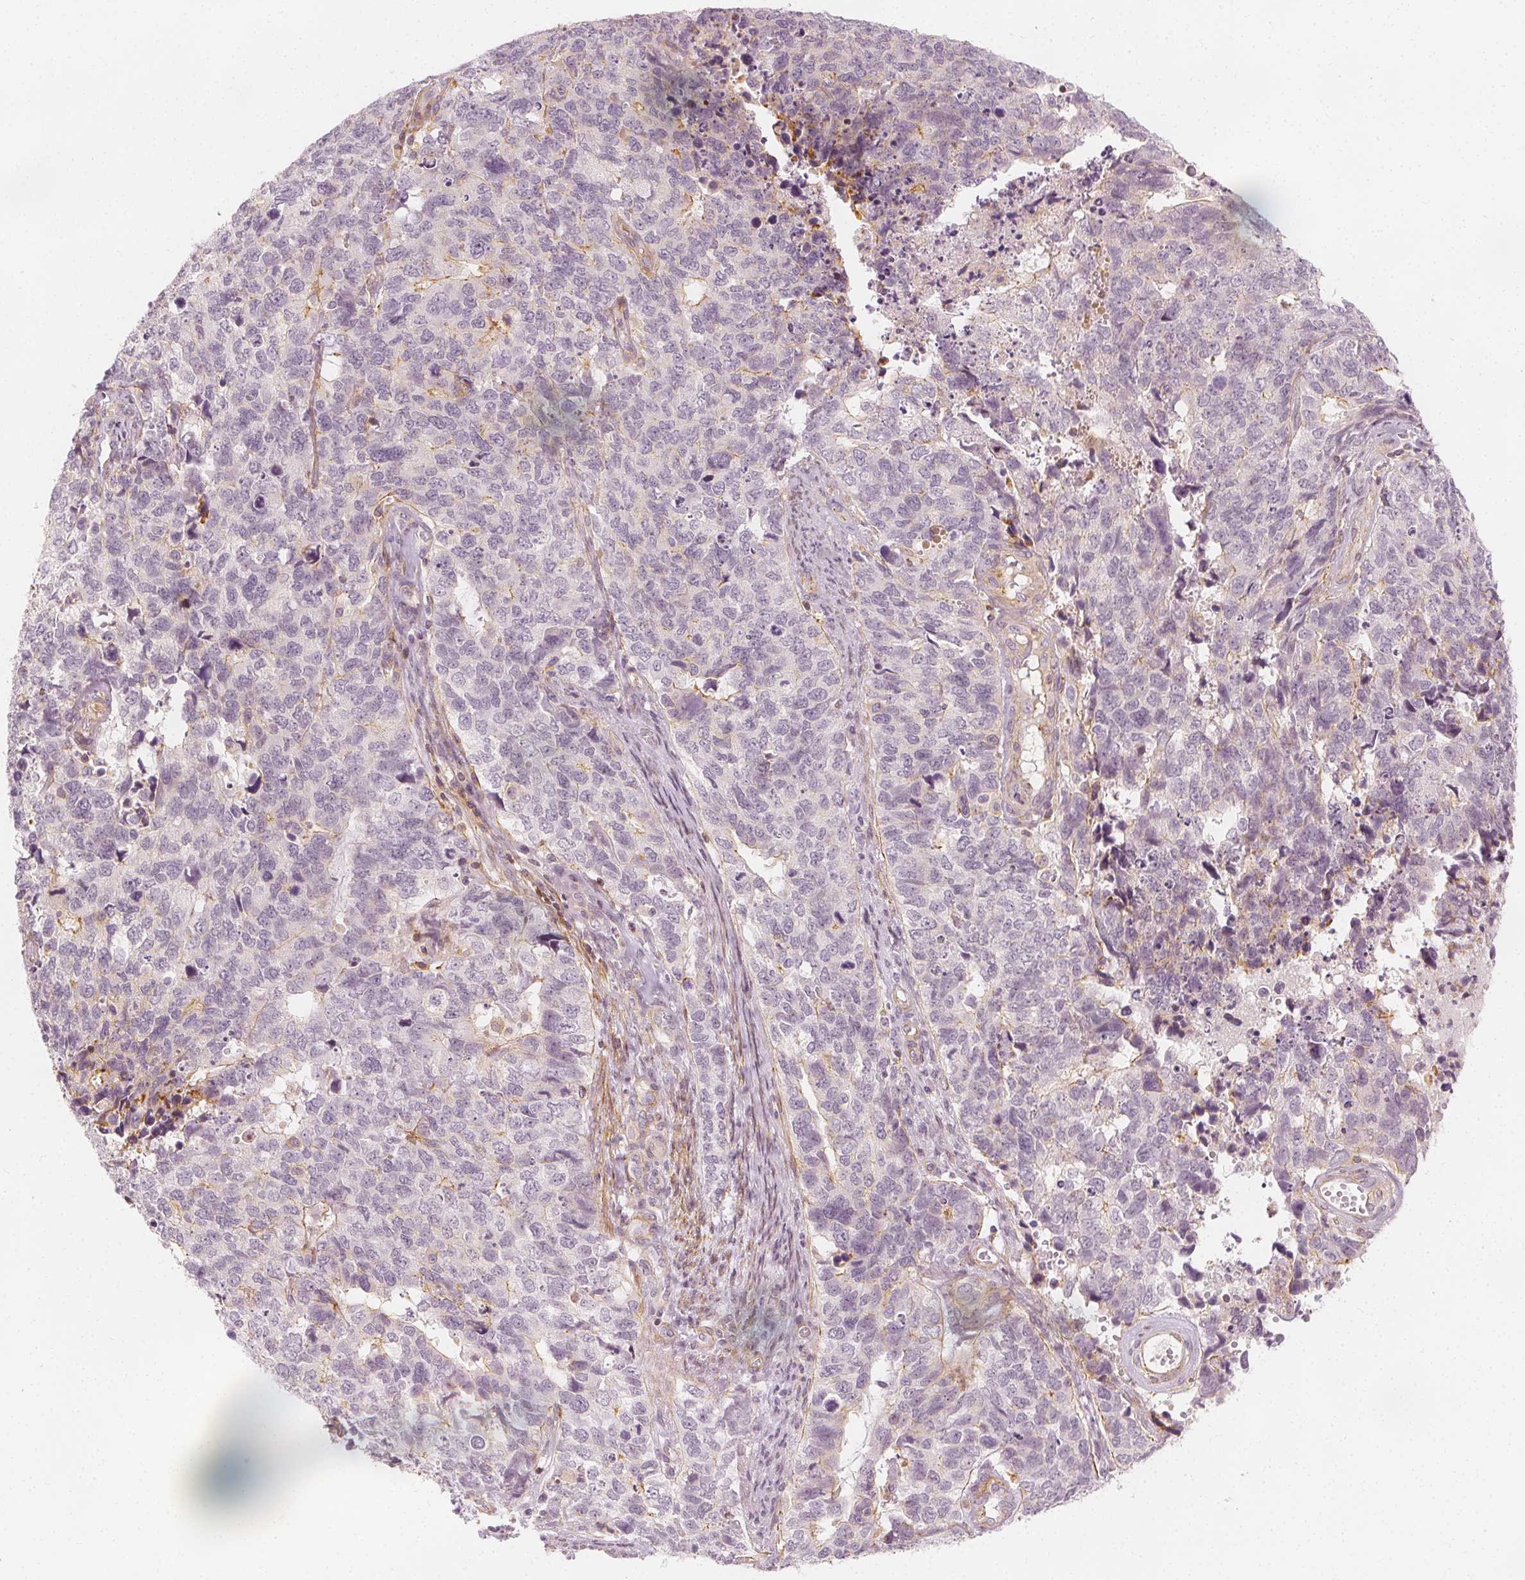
{"staining": {"intensity": "moderate", "quantity": "<25%", "location": "cytoplasmic/membranous"}, "tissue": "cervical cancer", "cell_type": "Tumor cells", "image_type": "cancer", "snomed": [{"axis": "morphology", "description": "Squamous cell carcinoma, NOS"}, {"axis": "topography", "description": "Cervix"}], "caption": "Immunohistochemical staining of cervical squamous cell carcinoma reveals moderate cytoplasmic/membranous protein staining in about <25% of tumor cells.", "gene": "ARHGAP26", "patient": {"sex": "female", "age": 63}}